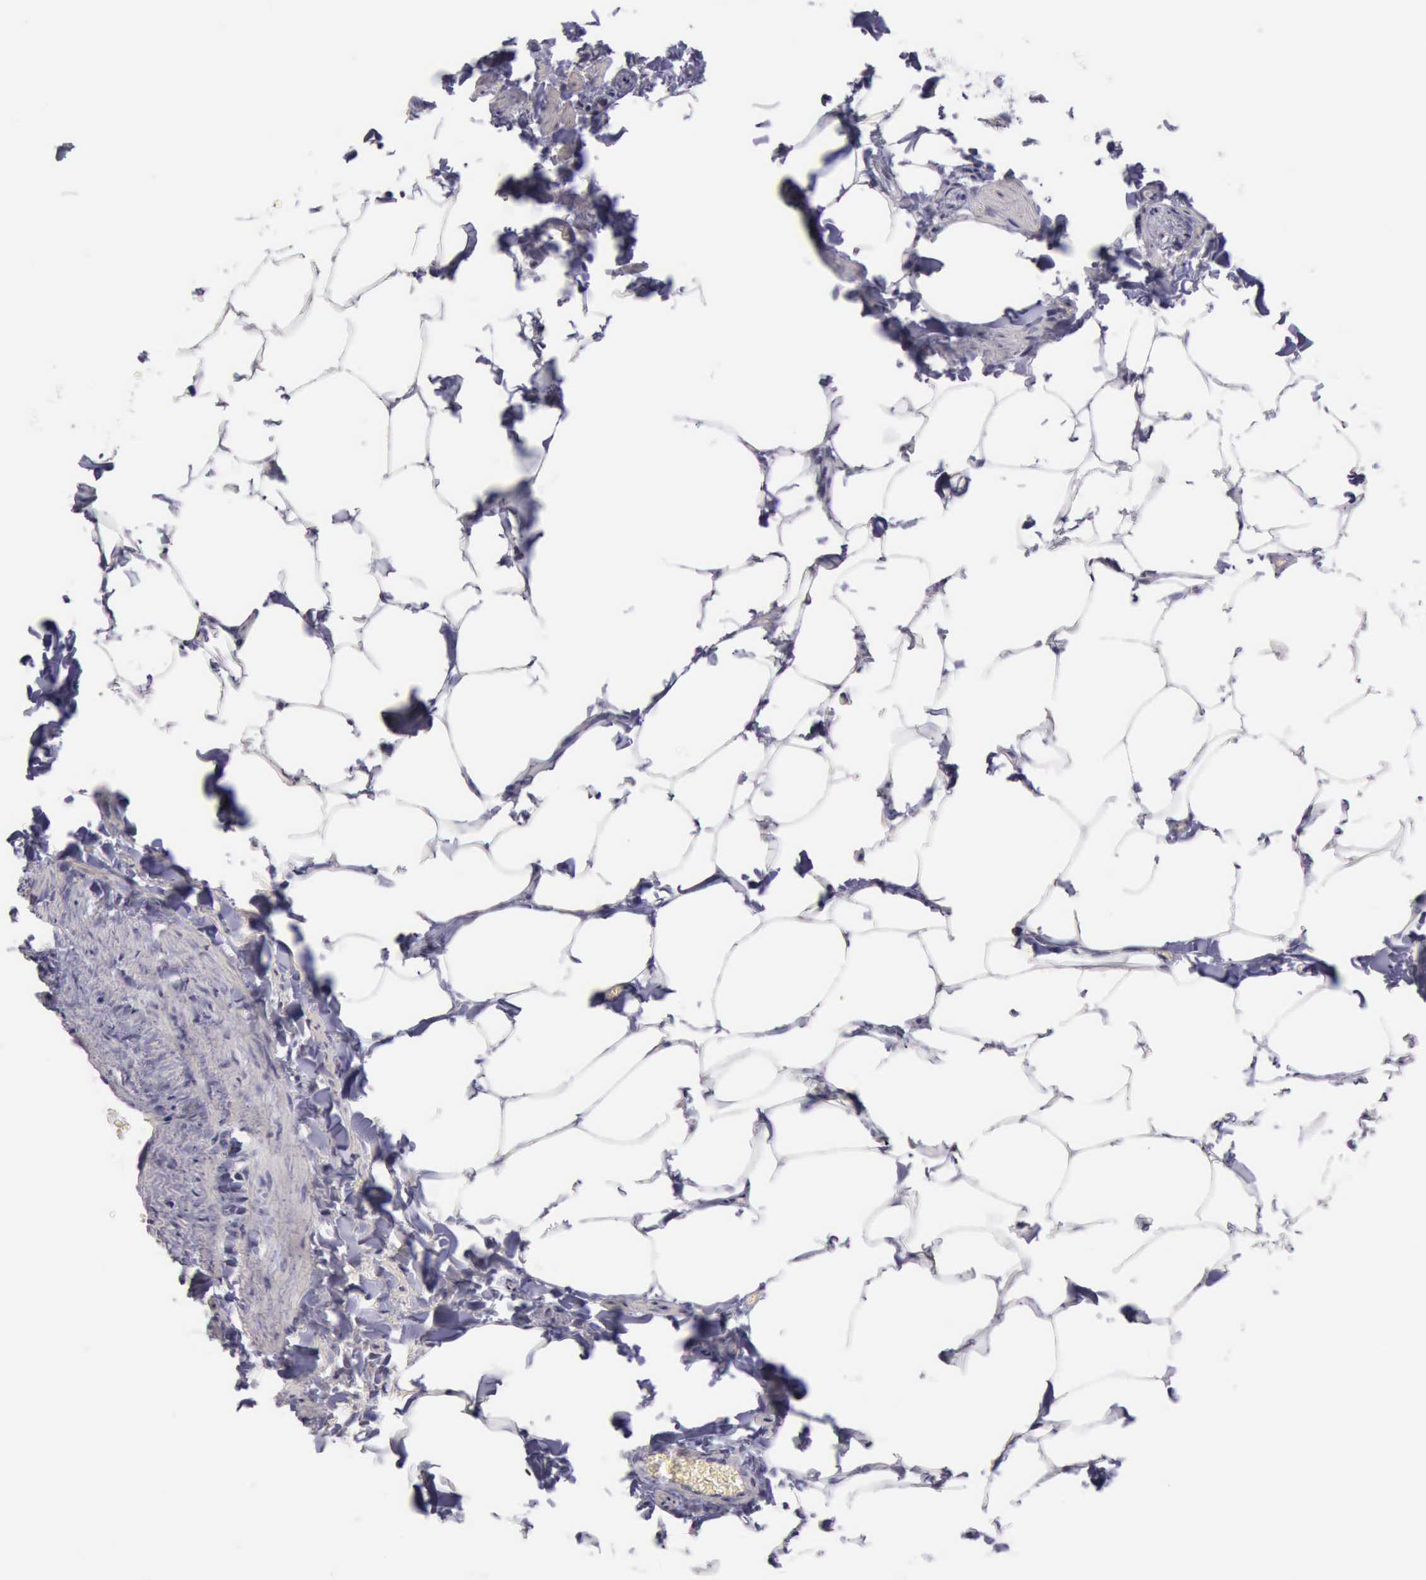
{"staining": {"intensity": "negative", "quantity": "none", "location": "none"}, "tissue": "adipose tissue", "cell_type": "Adipocytes", "image_type": "normal", "snomed": [{"axis": "morphology", "description": "Normal tissue, NOS"}, {"axis": "topography", "description": "Vascular tissue"}], "caption": "High magnification brightfield microscopy of unremarkable adipose tissue stained with DAB (brown) and counterstained with hematoxylin (blue): adipocytes show no significant expression.", "gene": "EP300", "patient": {"sex": "male", "age": 41}}